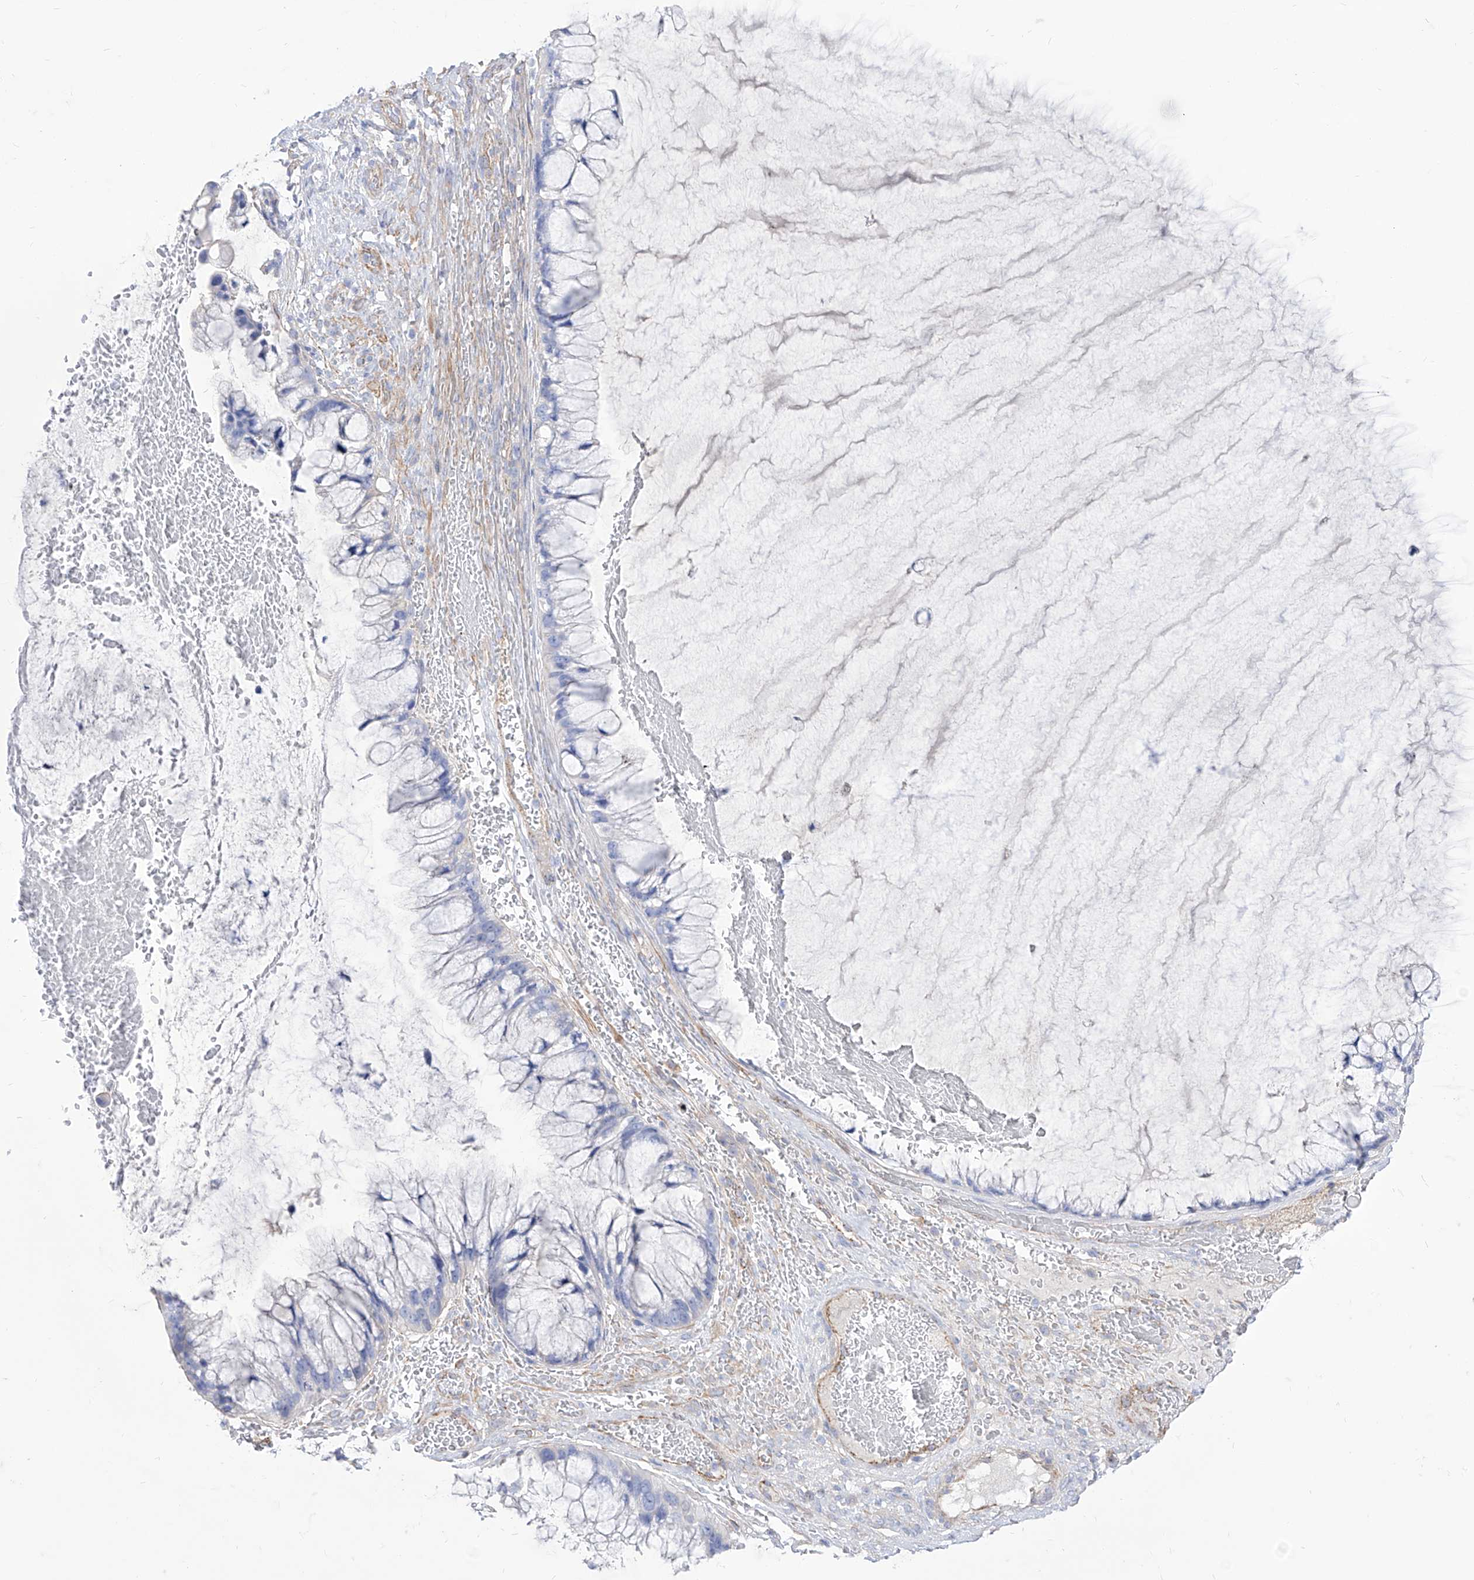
{"staining": {"intensity": "negative", "quantity": "none", "location": "none"}, "tissue": "ovarian cancer", "cell_type": "Tumor cells", "image_type": "cancer", "snomed": [{"axis": "morphology", "description": "Cystadenocarcinoma, mucinous, NOS"}, {"axis": "topography", "description": "Ovary"}], "caption": "High power microscopy image of an IHC image of ovarian cancer (mucinous cystadenocarcinoma), revealing no significant staining in tumor cells.", "gene": "C1orf74", "patient": {"sex": "female", "age": 37}}